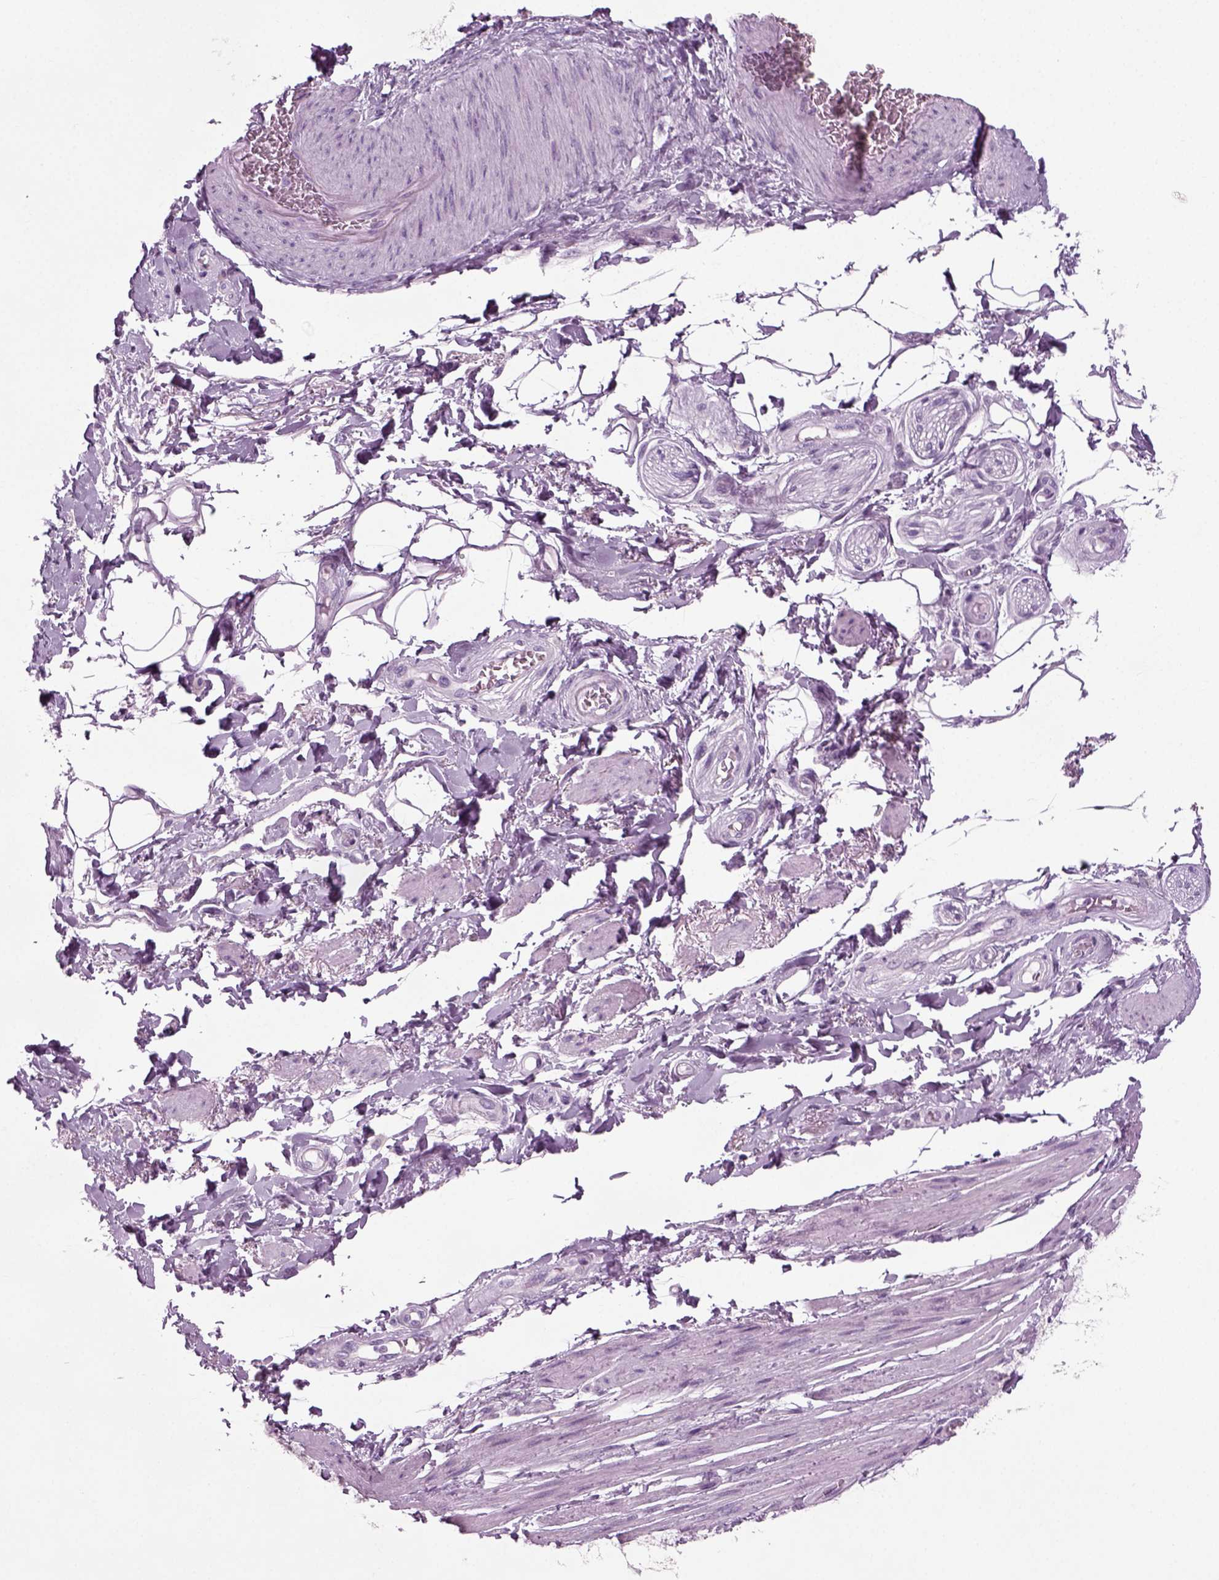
{"staining": {"intensity": "negative", "quantity": "none", "location": "none"}, "tissue": "adipose tissue", "cell_type": "Adipocytes", "image_type": "normal", "snomed": [{"axis": "morphology", "description": "Normal tissue, NOS"}, {"axis": "topography", "description": "Skeletal muscle"}, {"axis": "topography", "description": "Anal"}, {"axis": "topography", "description": "Peripheral nerve tissue"}], "caption": "This photomicrograph is of benign adipose tissue stained with immunohistochemistry (IHC) to label a protein in brown with the nuclei are counter-stained blue. There is no expression in adipocytes.", "gene": "PRLH", "patient": {"sex": "male", "age": 53}}